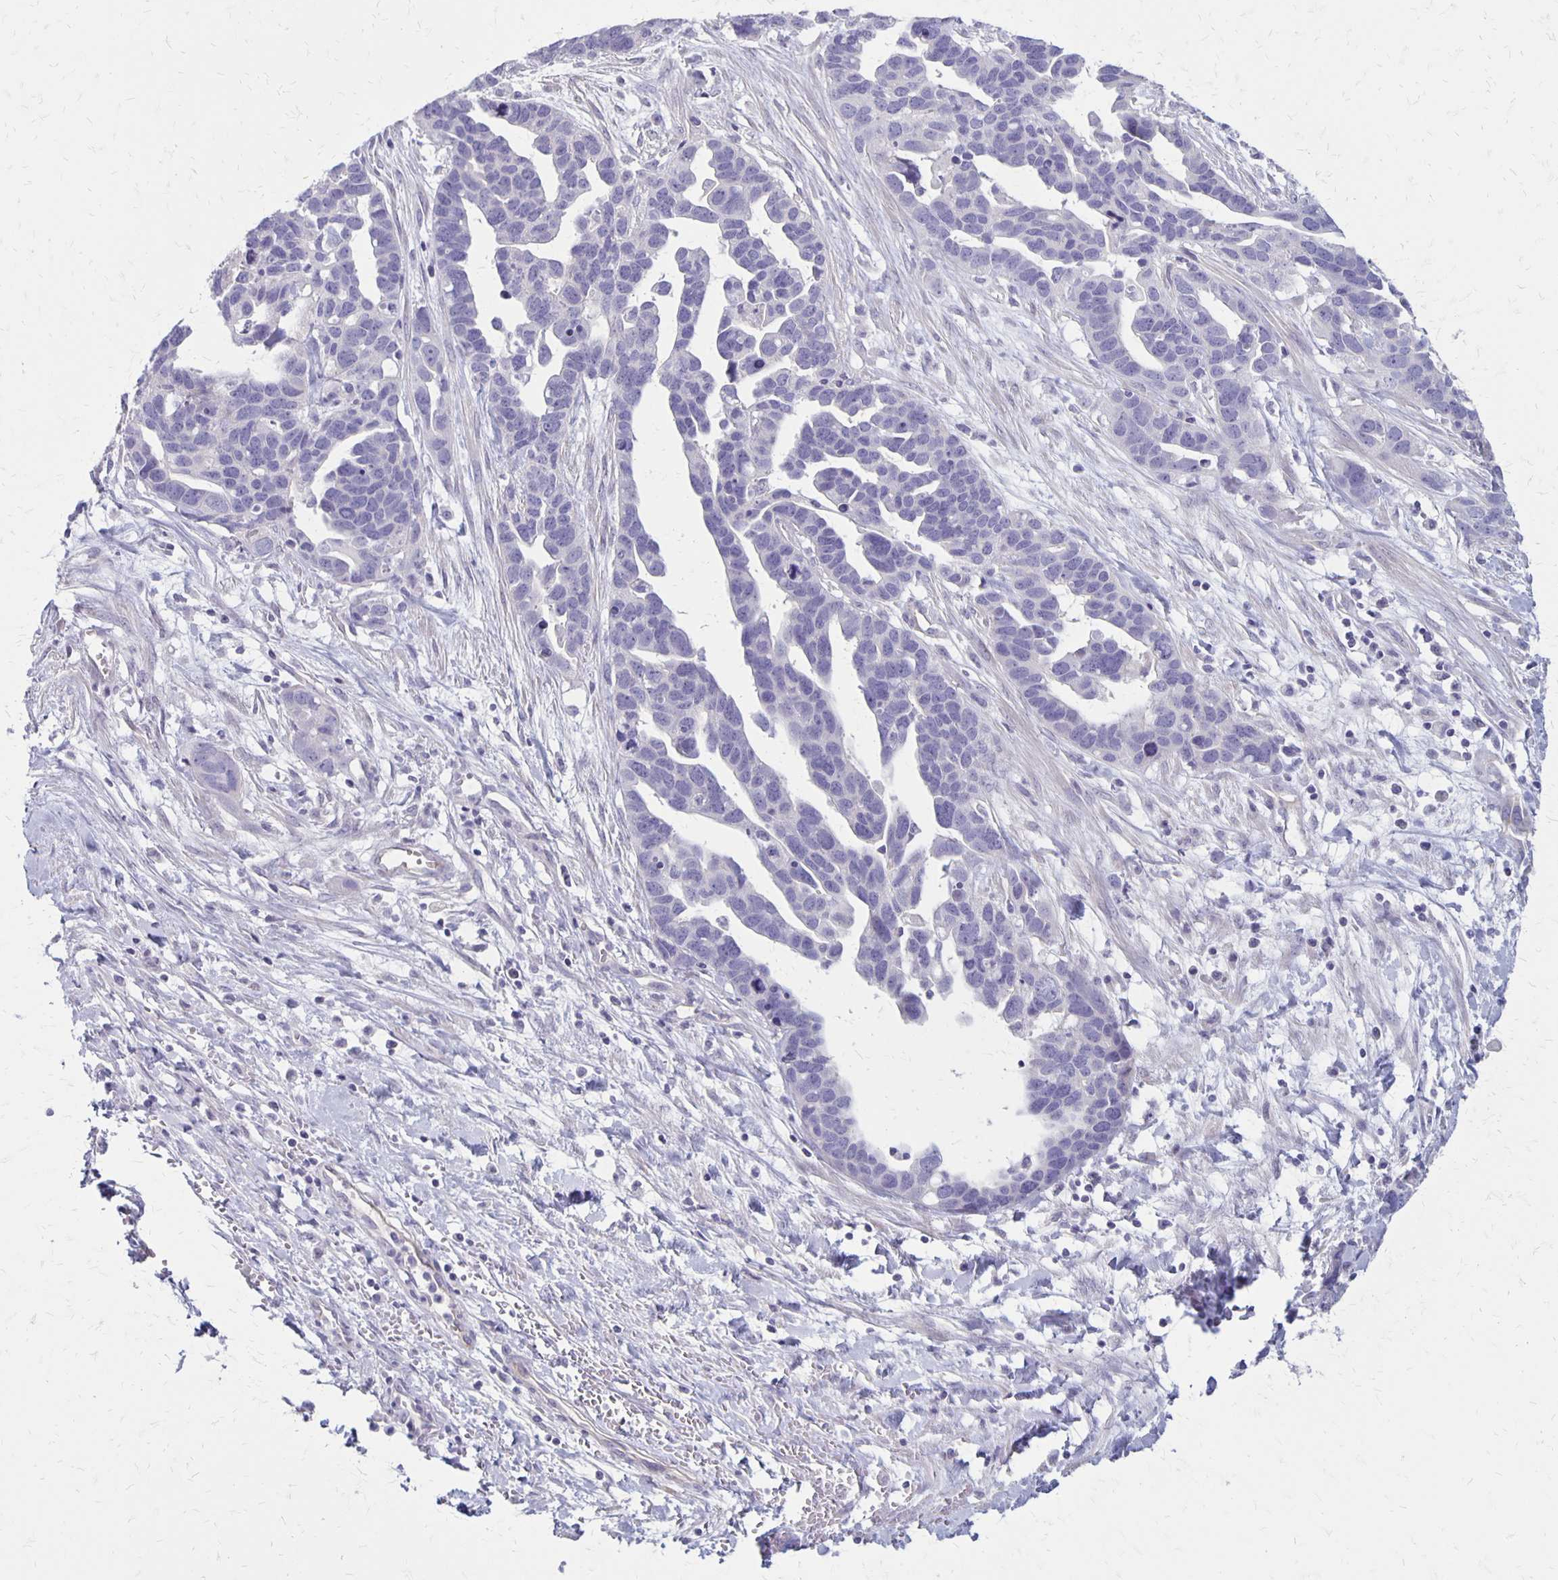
{"staining": {"intensity": "negative", "quantity": "none", "location": "none"}, "tissue": "ovarian cancer", "cell_type": "Tumor cells", "image_type": "cancer", "snomed": [{"axis": "morphology", "description": "Cystadenocarcinoma, serous, NOS"}, {"axis": "topography", "description": "Ovary"}], "caption": "Ovarian serous cystadenocarcinoma was stained to show a protein in brown. There is no significant positivity in tumor cells.", "gene": "HOMER1", "patient": {"sex": "female", "age": 54}}